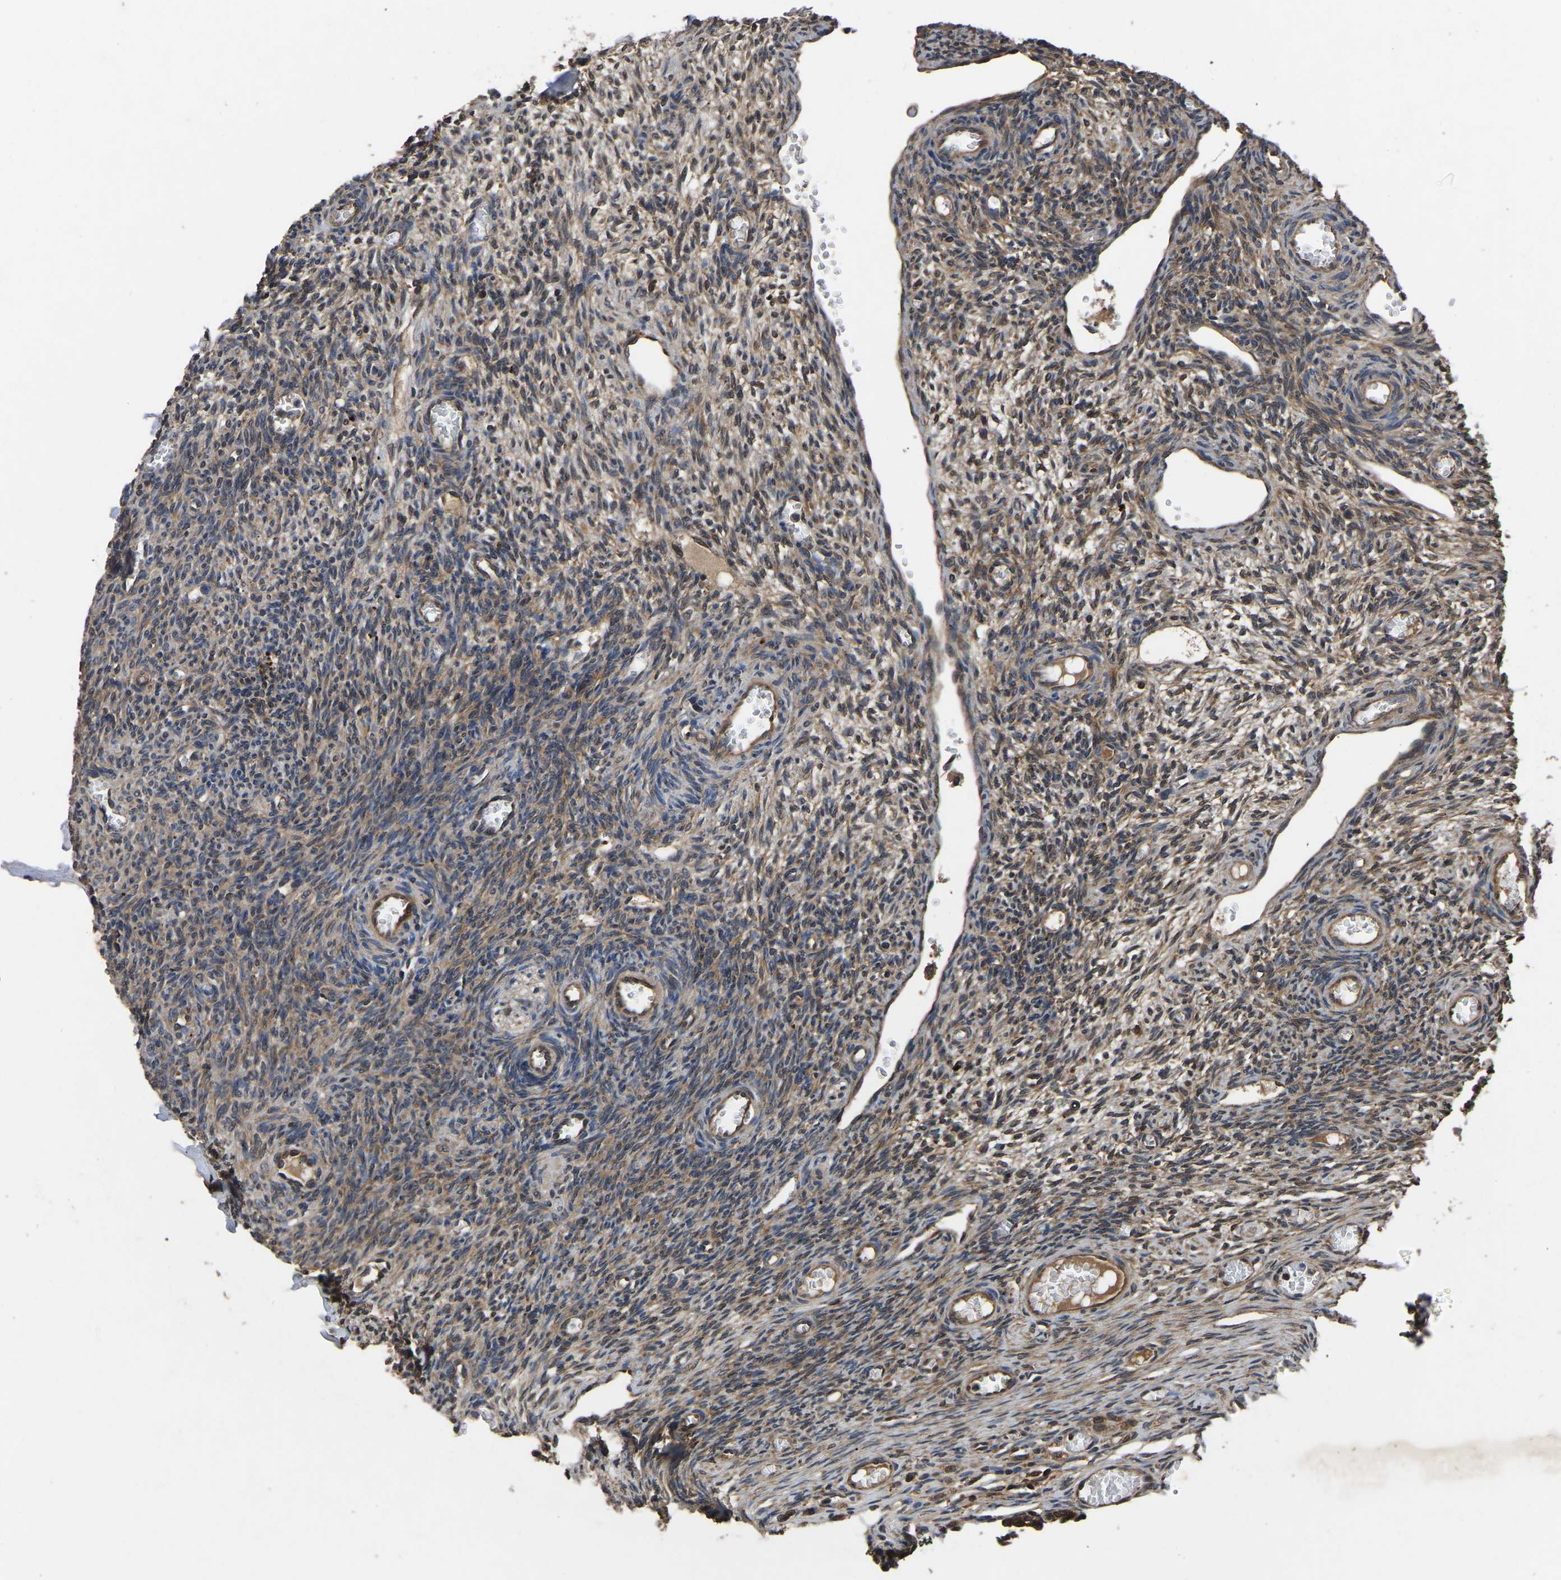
{"staining": {"intensity": "moderate", "quantity": ">75%", "location": "cytoplasmic/membranous"}, "tissue": "ovary", "cell_type": "Ovarian stroma cells", "image_type": "normal", "snomed": [{"axis": "morphology", "description": "Normal tissue, NOS"}, {"axis": "topography", "description": "Ovary"}], "caption": "IHC (DAB (3,3'-diaminobenzidine)) staining of benign human ovary displays moderate cytoplasmic/membranous protein expression in about >75% of ovarian stroma cells.", "gene": "CRYZL1", "patient": {"sex": "female", "age": 27}}